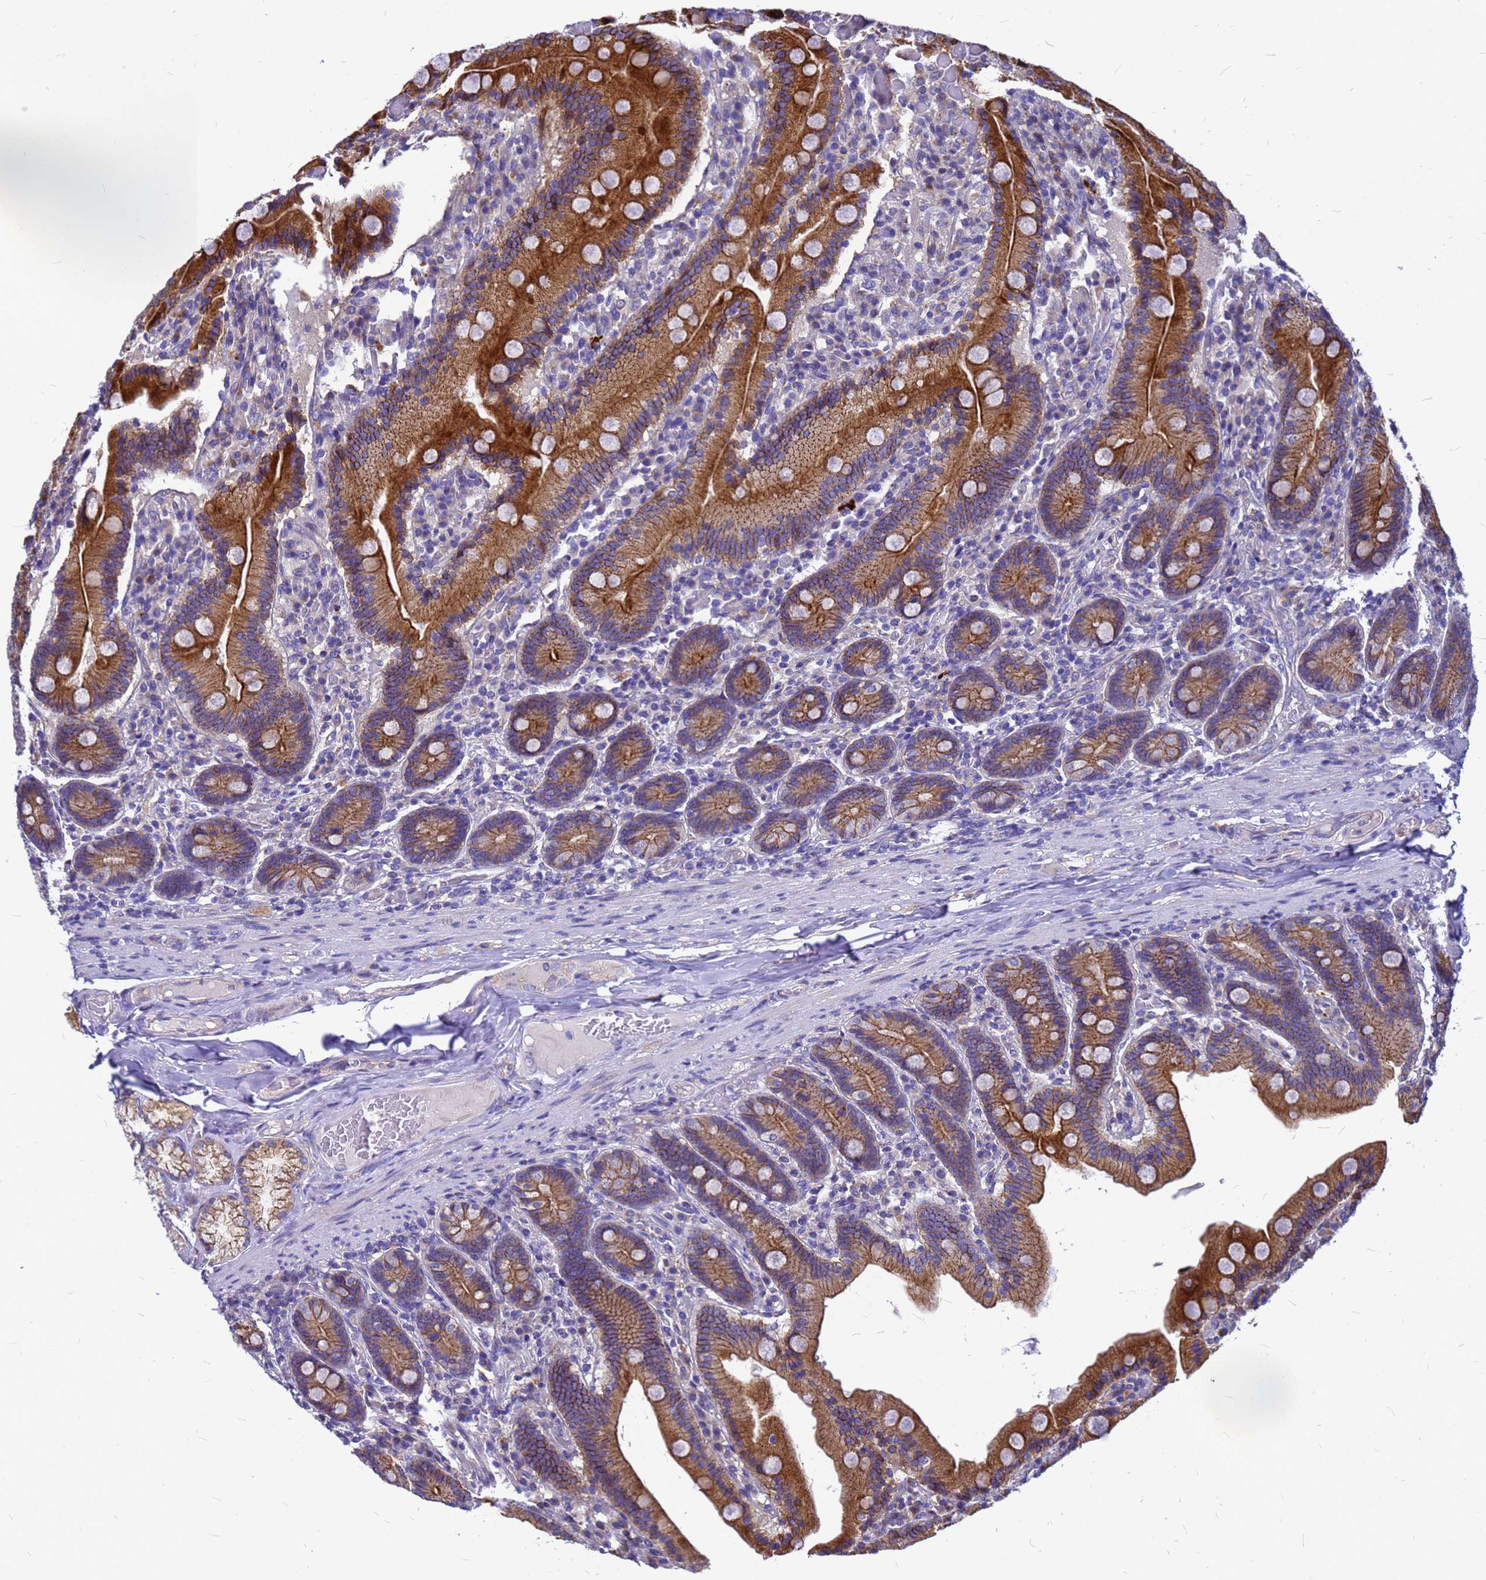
{"staining": {"intensity": "strong", "quantity": ">75%", "location": "cytoplasmic/membranous"}, "tissue": "duodenum", "cell_type": "Glandular cells", "image_type": "normal", "snomed": [{"axis": "morphology", "description": "Normal tissue, NOS"}, {"axis": "topography", "description": "Duodenum"}], "caption": "An image of duodenum stained for a protein demonstrates strong cytoplasmic/membranous brown staining in glandular cells. (brown staining indicates protein expression, while blue staining denotes nuclei).", "gene": "FBXW5", "patient": {"sex": "female", "age": 62}}